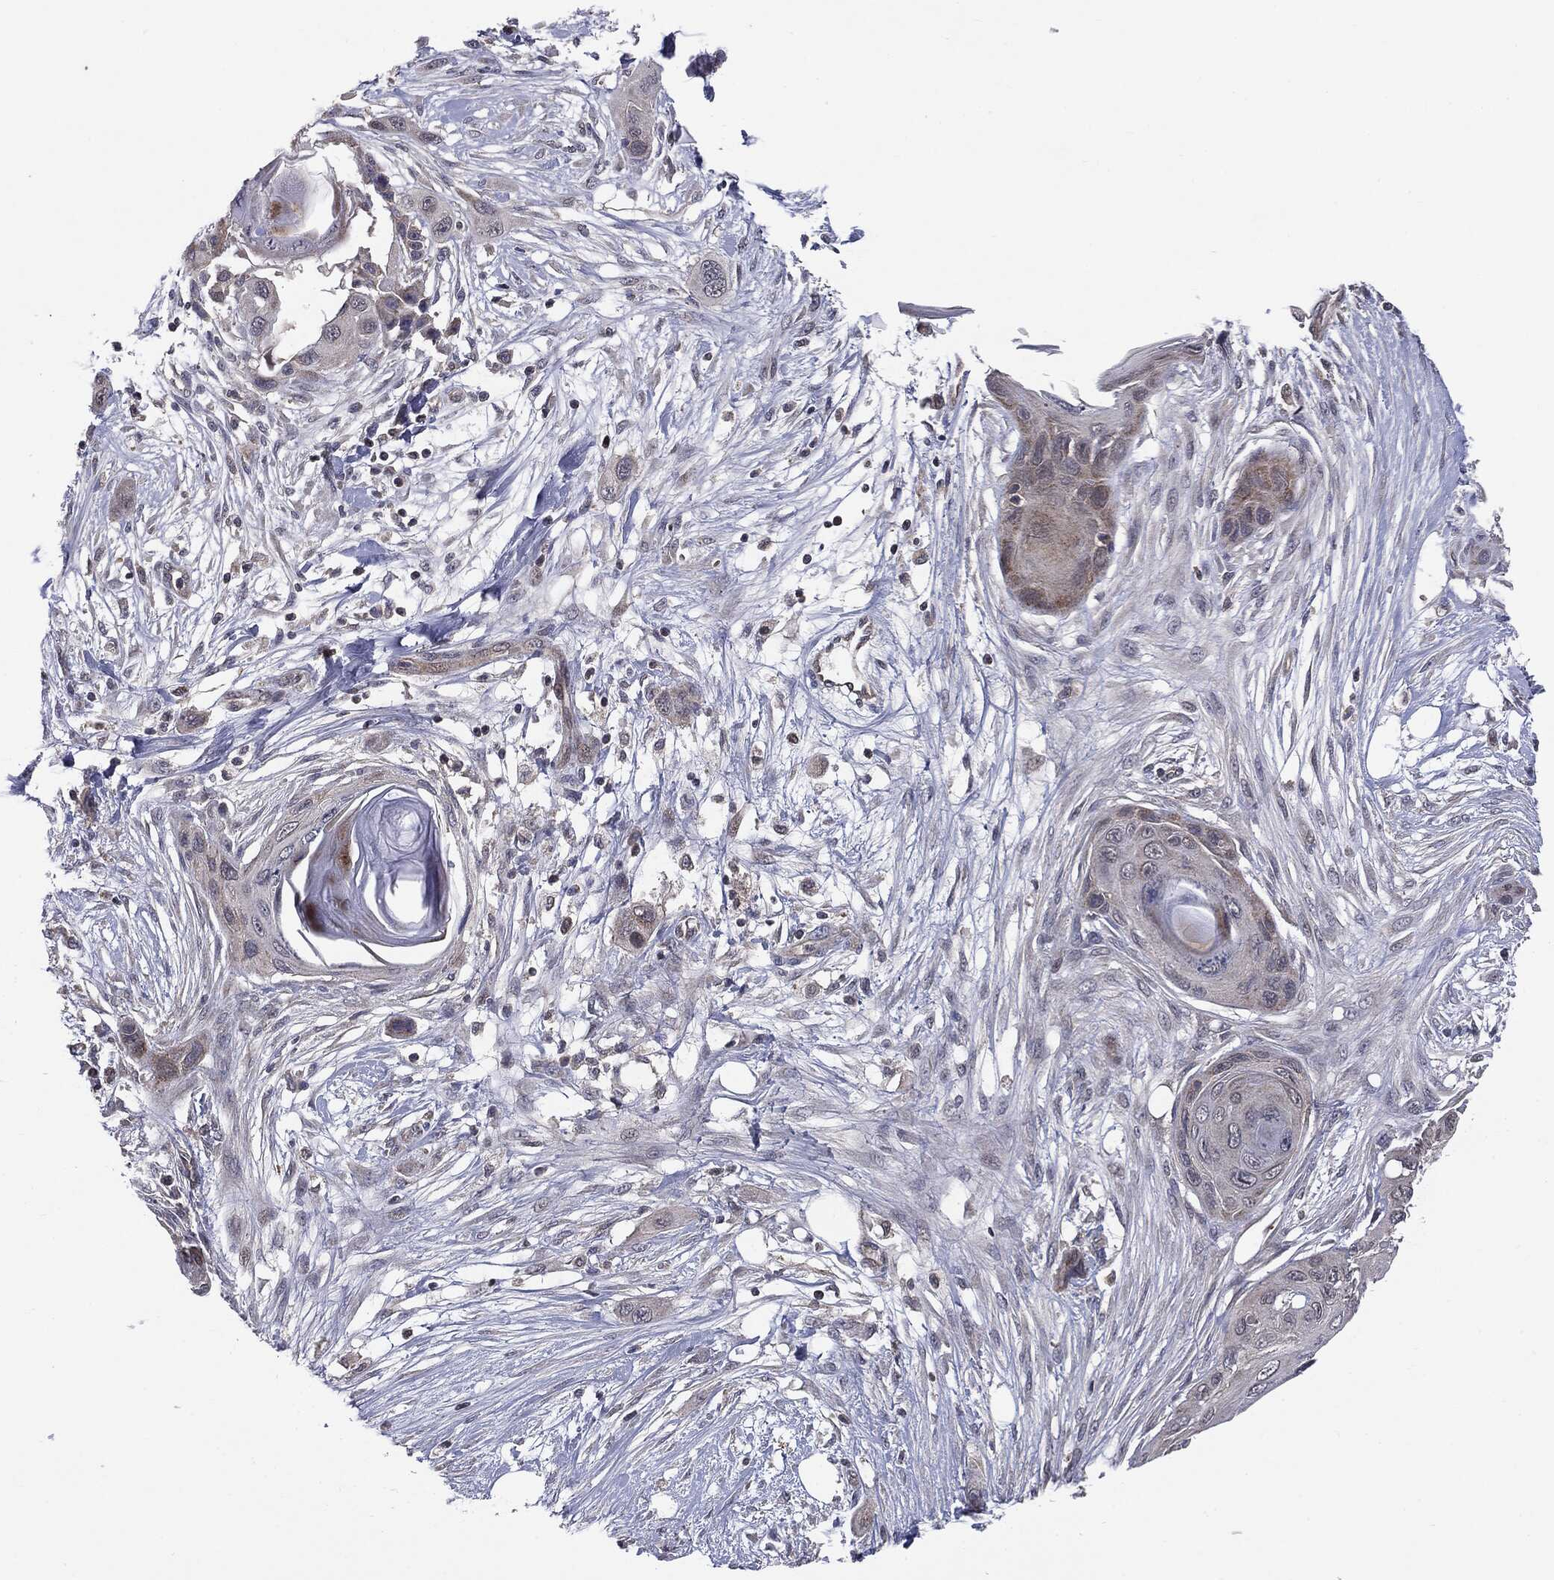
{"staining": {"intensity": "negative", "quantity": "none", "location": "none"}, "tissue": "skin cancer", "cell_type": "Tumor cells", "image_type": "cancer", "snomed": [{"axis": "morphology", "description": "Squamous cell carcinoma, NOS"}, {"axis": "topography", "description": "Skin"}], "caption": "Immunohistochemistry (IHC) of human skin cancer displays no staining in tumor cells.", "gene": "PTPA", "patient": {"sex": "male", "age": 79}}